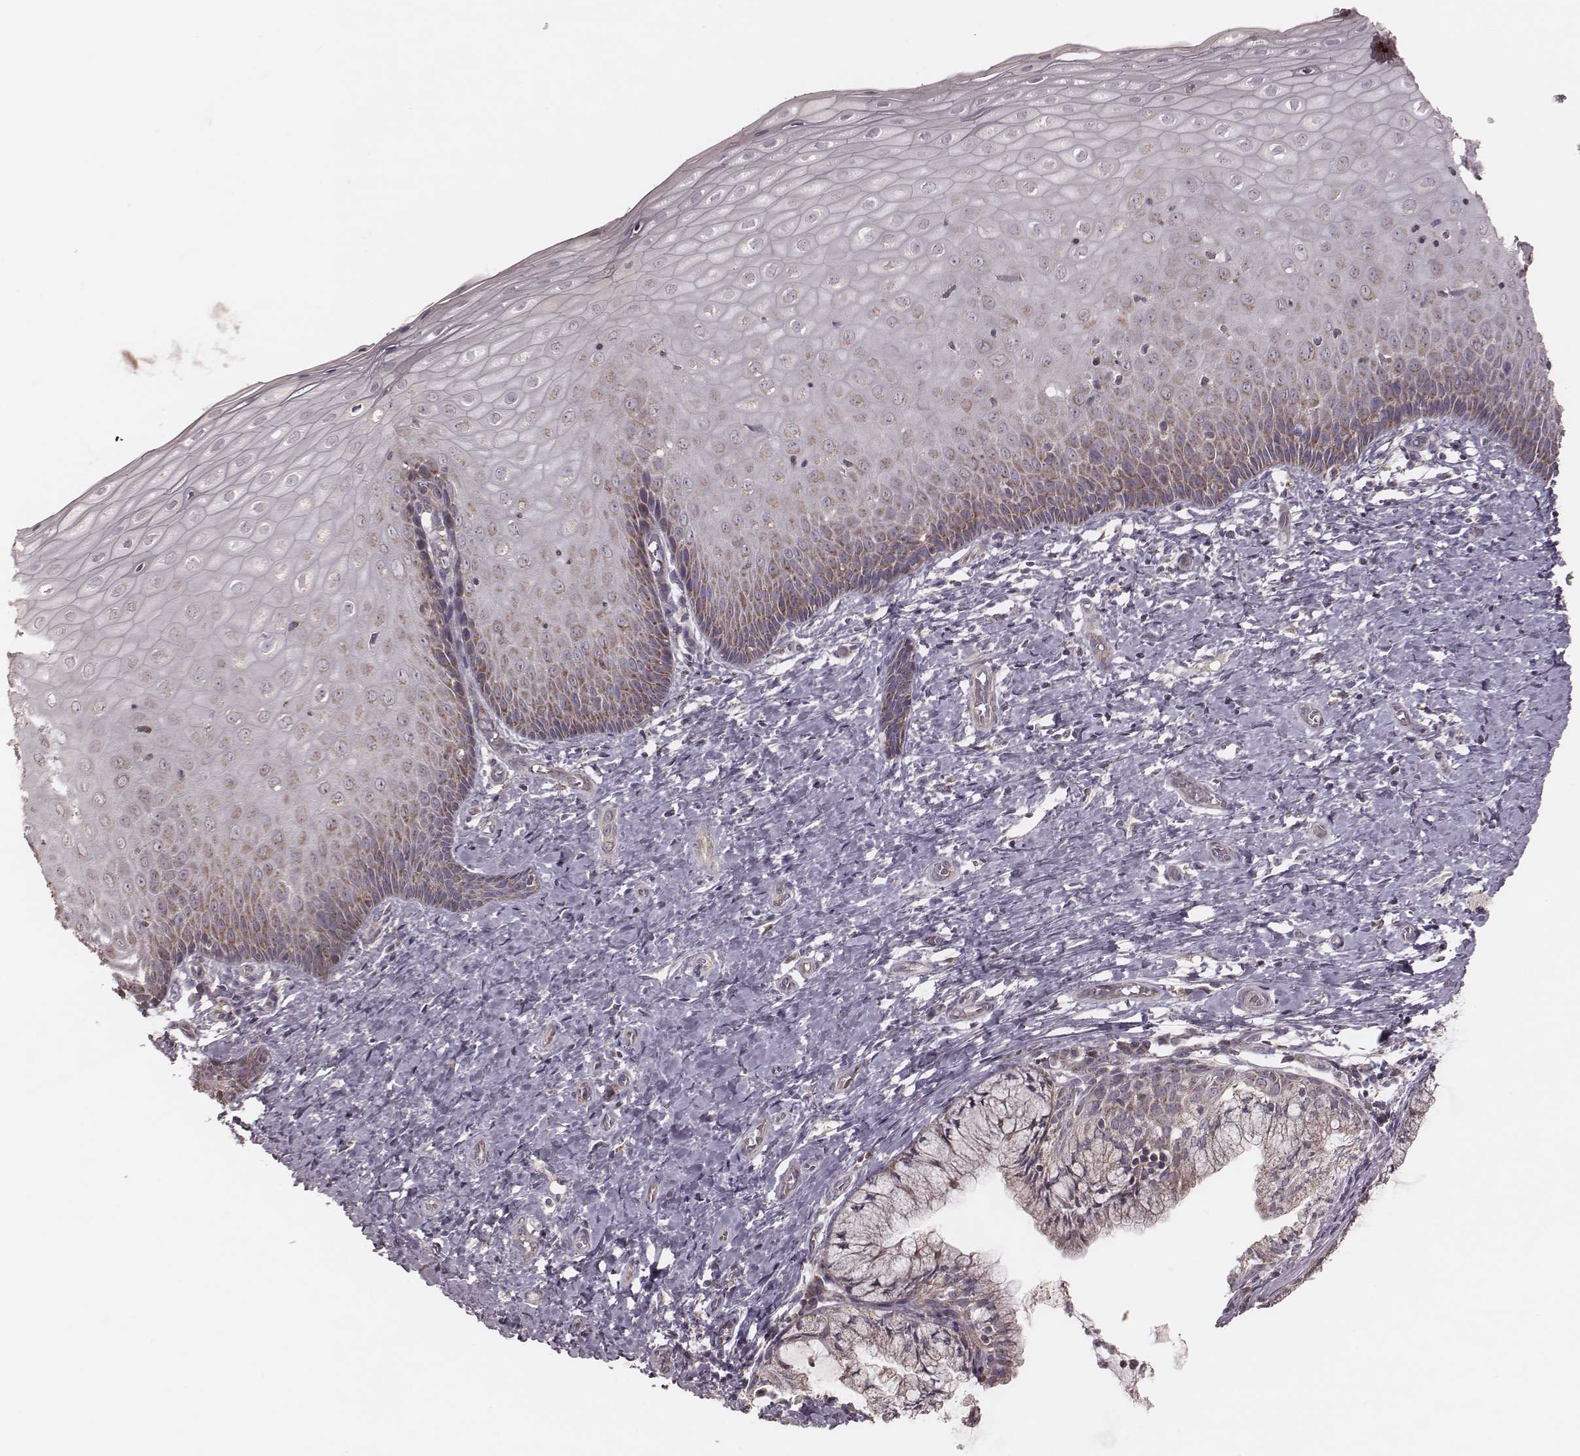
{"staining": {"intensity": "negative", "quantity": "none", "location": "none"}, "tissue": "cervix", "cell_type": "Glandular cells", "image_type": "normal", "snomed": [{"axis": "morphology", "description": "Normal tissue, NOS"}, {"axis": "topography", "description": "Cervix"}], "caption": "Immunohistochemistry image of benign human cervix stained for a protein (brown), which shows no positivity in glandular cells.", "gene": "MRPS27", "patient": {"sex": "female", "age": 37}}